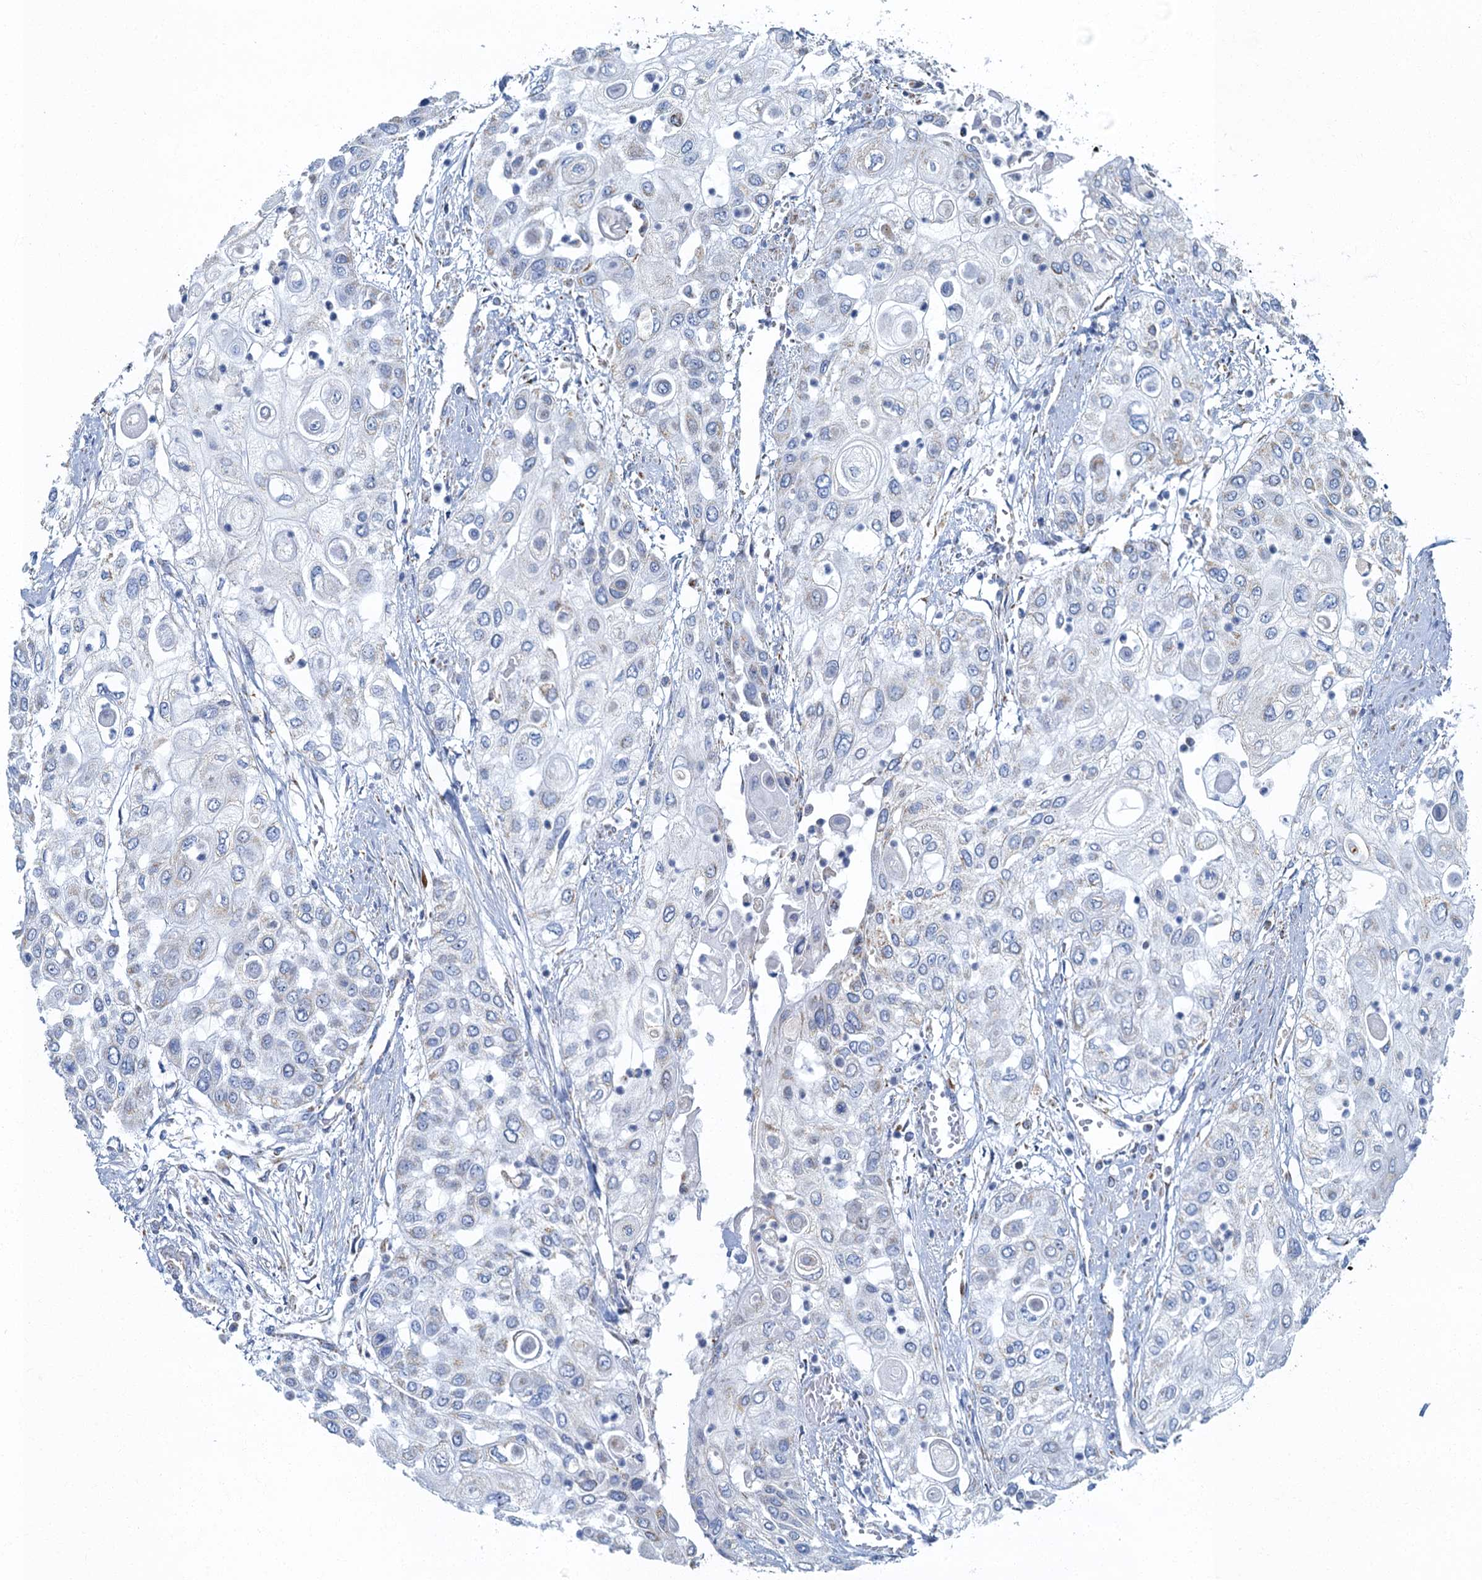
{"staining": {"intensity": "negative", "quantity": "none", "location": "none"}, "tissue": "urothelial cancer", "cell_type": "Tumor cells", "image_type": "cancer", "snomed": [{"axis": "morphology", "description": "Urothelial carcinoma, High grade"}, {"axis": "topography", "description": "Urinary bladder"}], "caption": "Tumor cells are negative for protein expression in human high-grade urothelial carcinoma.", "gene": "RAD9B", "patient": {"sex": "female", "age": 79}}